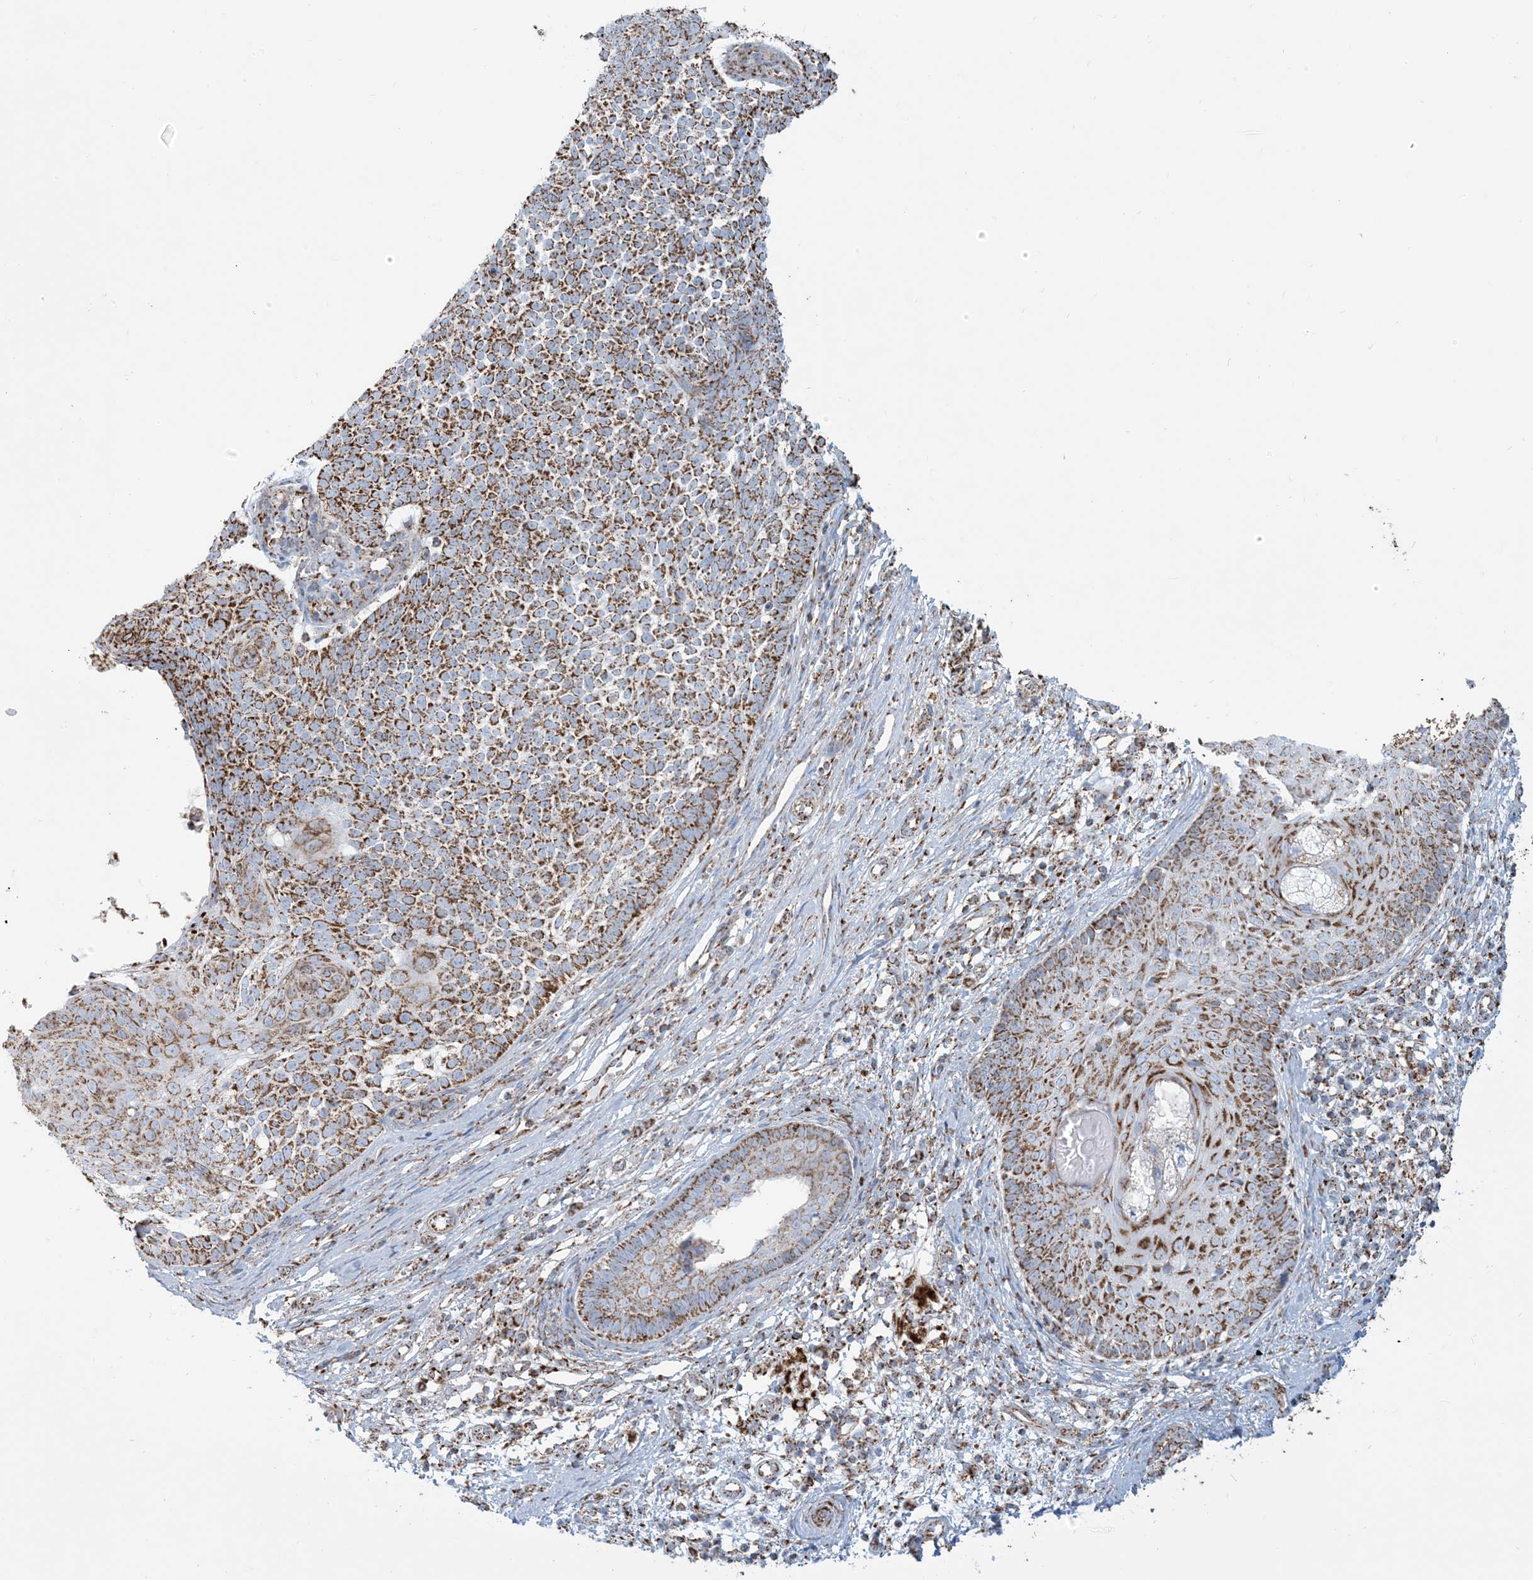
{"staining": {"intensity": "strong", "quantity": ">75%", "location": "cytoplasmic/membranous"}, "tissue": "skin cancer", "cell_type": "Tumor cells", "image_type": "cancer", "snomed": [{"axis": "morphology", "description": "Basal cell carcinoma"}, {"axis": "topography", "description": "Skin"}], "caption": "An immunohistochemistry histopathology image of tumor tissue is shown. Protein staining in brown shows strong cytoplasmic/membranous positivity in basal cell carcinoma (skin) within tumor cells. (Stains: DAB in brown, nuclei in blue, Microscopy: brightfield microscopy at high magnification).", "gene": "SAMM50", "patient": {"sex": "female", "age": 81}}